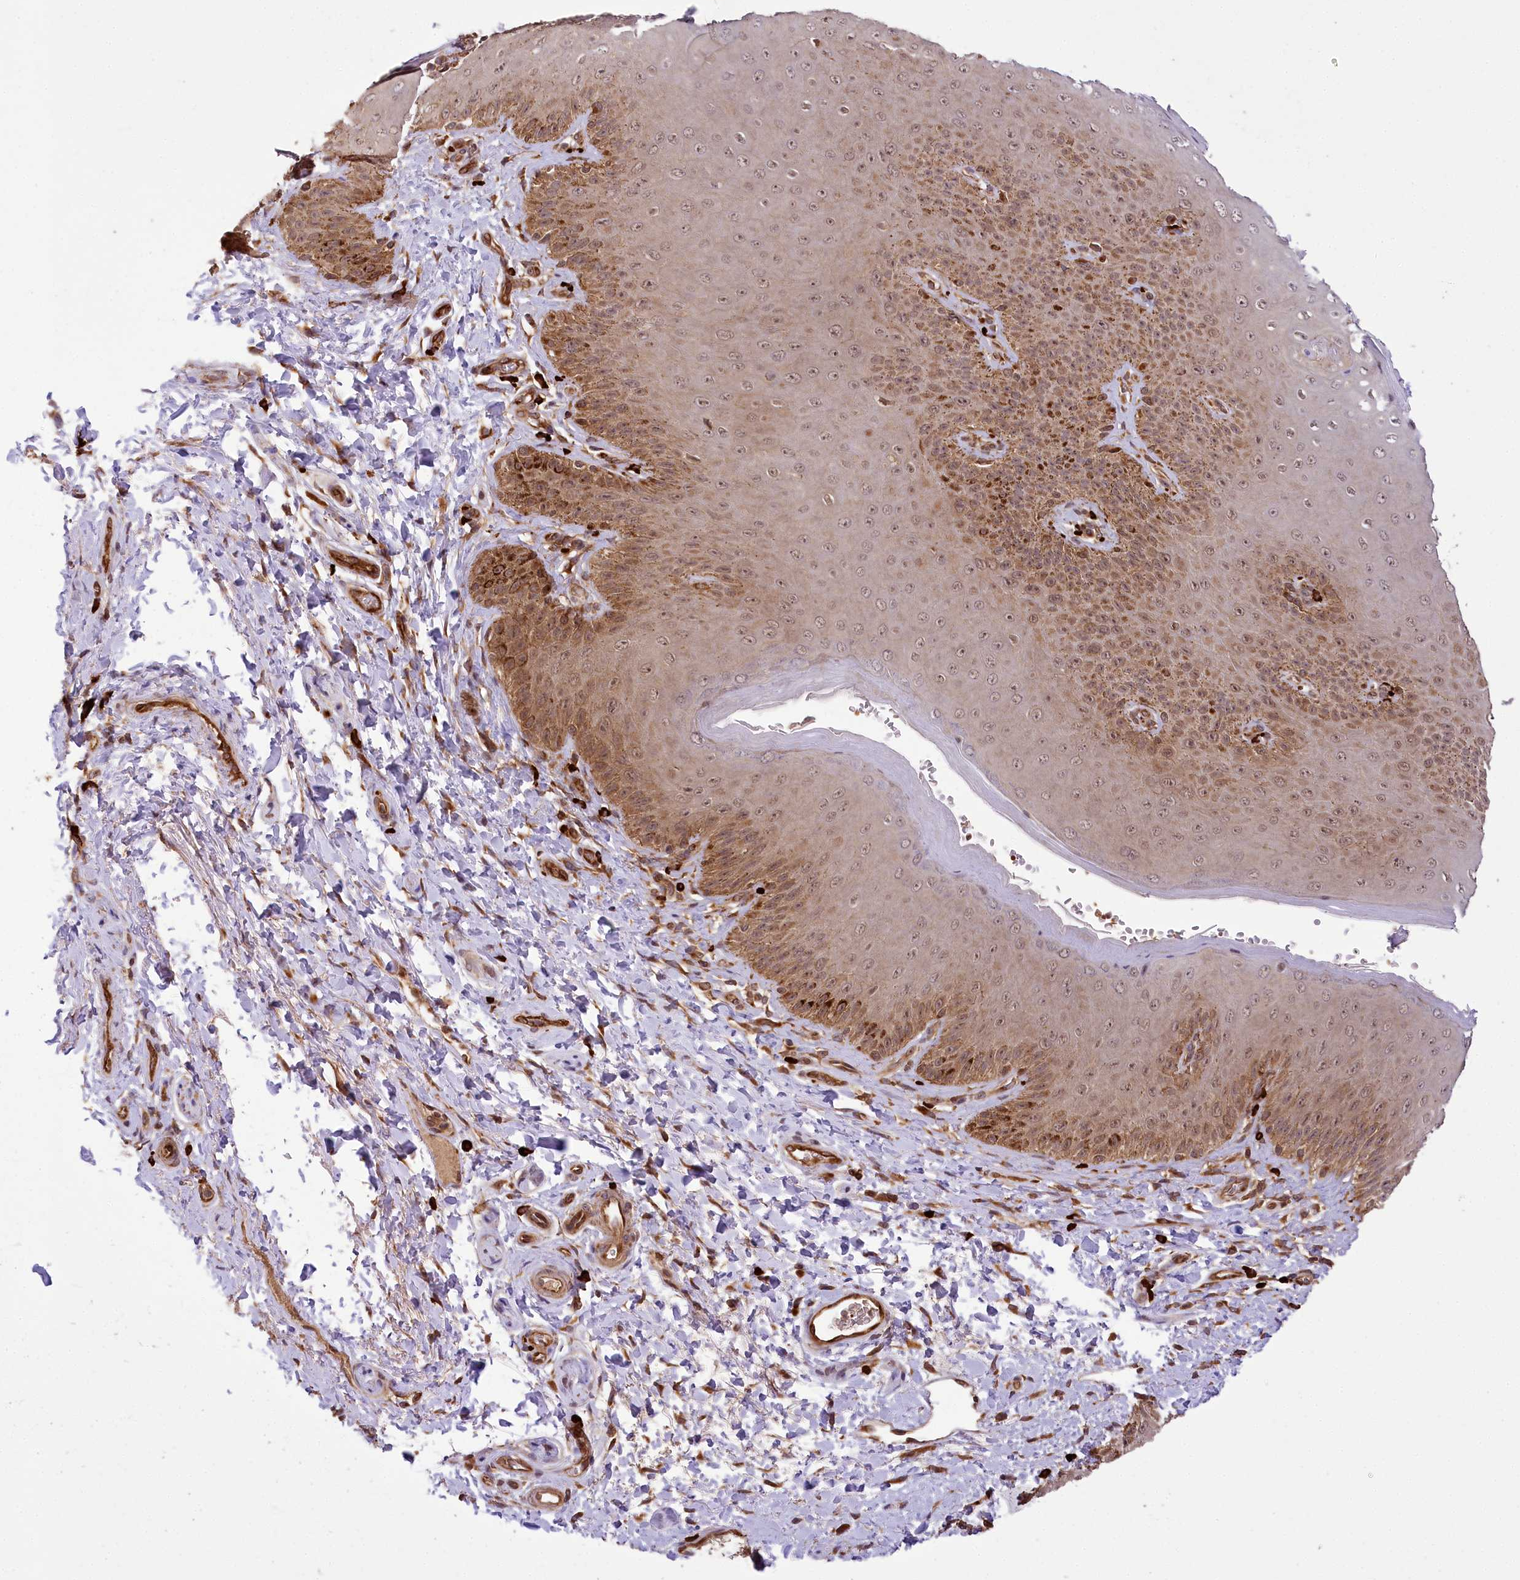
{"staining": {"intensity": "strong", "quantity": "25%-75%", "location": "cytoplasmic/membranous,nuclear"}, "tissue": "skin", "cell_type": "Epidermal cells", "image_type": "normal", "snomed": [{"axis": "morphology", "description": "Normal tissue, NOS"}, {"axis": "topography", "description": "Anal"}], "caption": "Immunohistochemical staining of unremarkable human skin reveals 25%-75% levels of strong cytoplasmic/membranous,nuclear protein expression in about 25%-75% of epidermal cells.", "gene": "CARD19", "patient": {"sex": "male", "age": 44}}